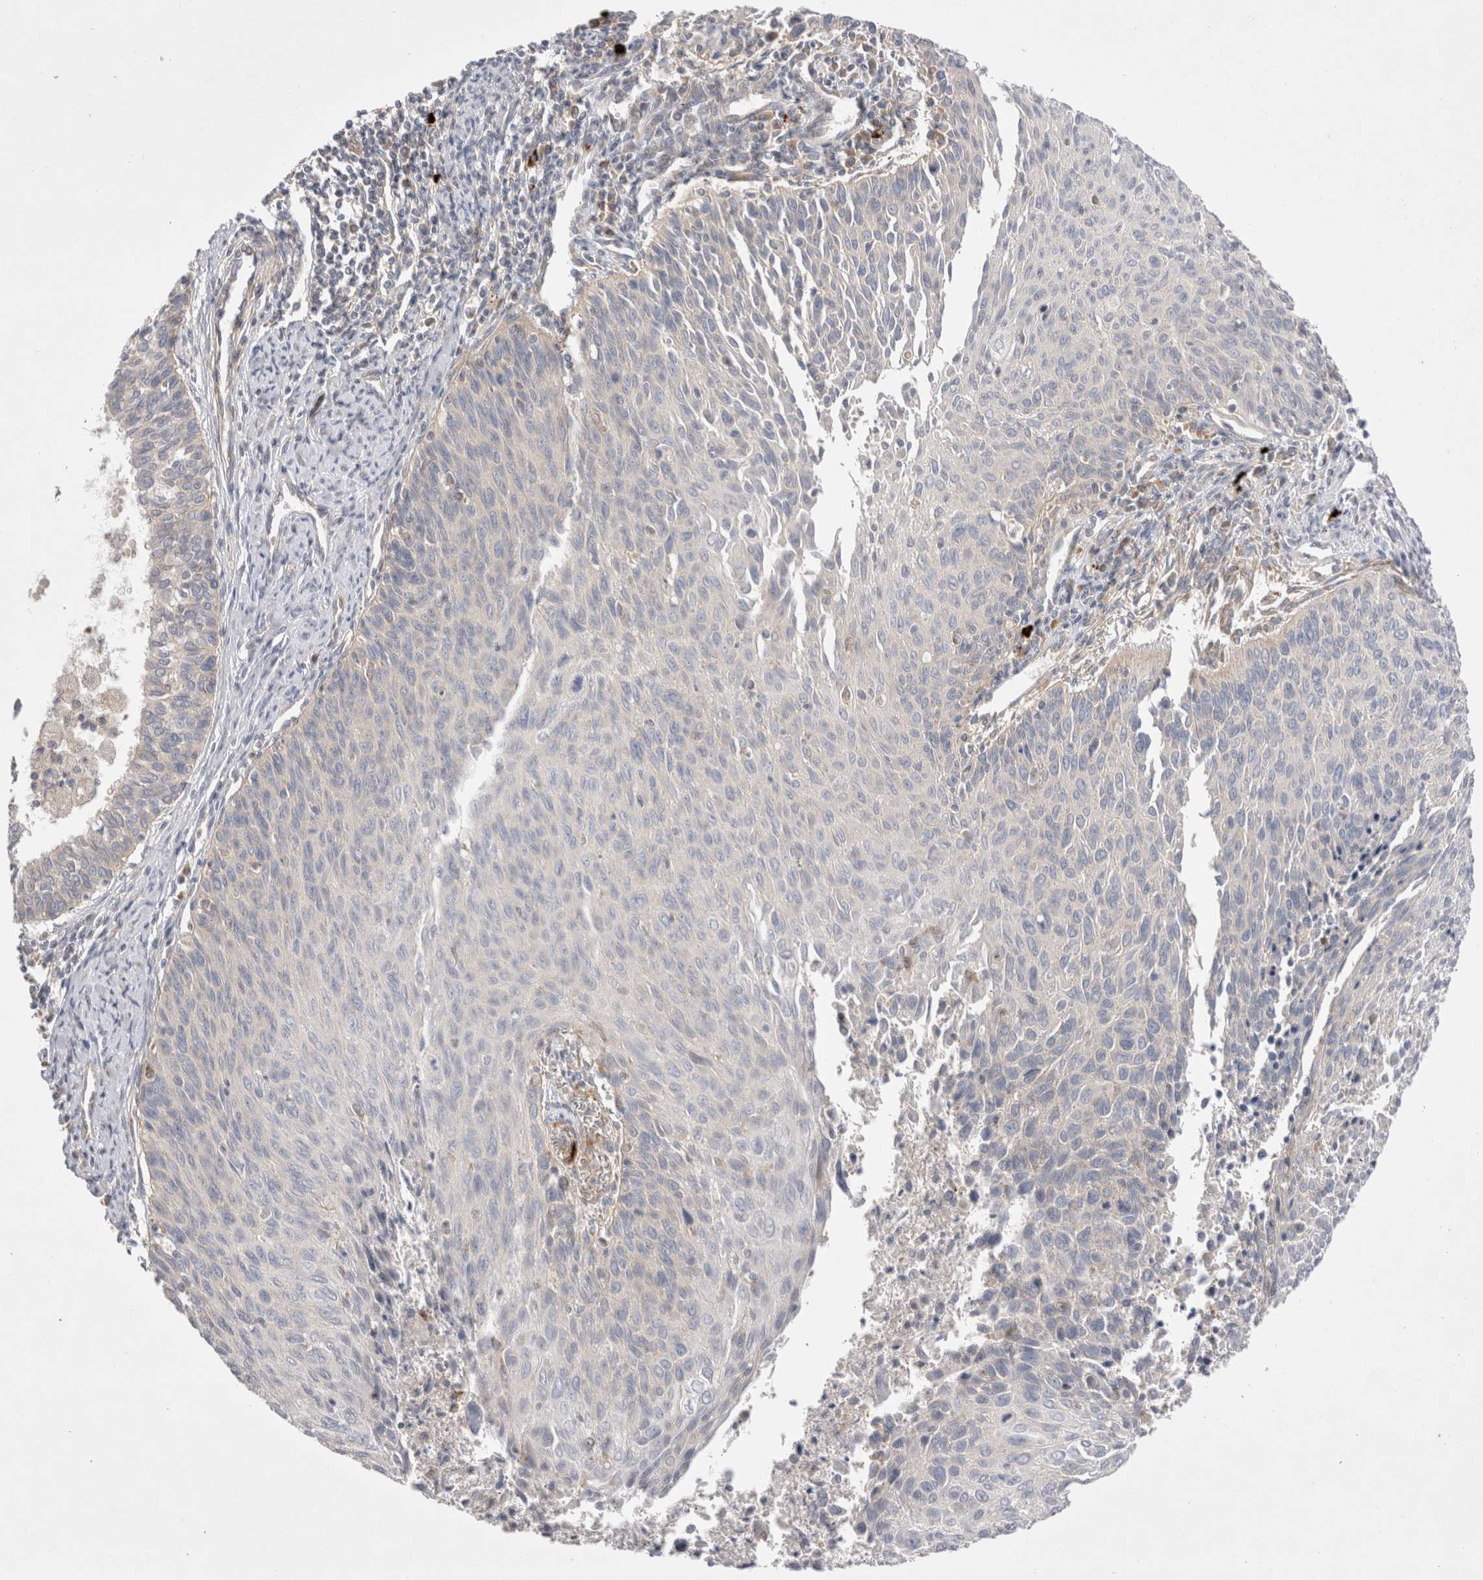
{"staining": {"intensity": "weak", "quantity": "<25%", "location": "cytoplasmic/membranous"}, "tissue": "cervical cancer", "cell_type": "Tumor cells", "image_type": "cancer", "snomed": [{"axis": "morphology", "description": "Squamous cell carcinoma, NOS"}, {"axis": "topography", "description": "Cervix"}], "caption": "IHC of cervical cancer (squamous cell carcinoma) exhibits no positivity in tumor cells. The staining was performed using DAB to visualize the protein expression in brown, while the nuclei were stained in blue with hematoxylin (Magnification: 20x).", "gene": "TBC1D16", "patient": {"sex": "female", "age": 55}}